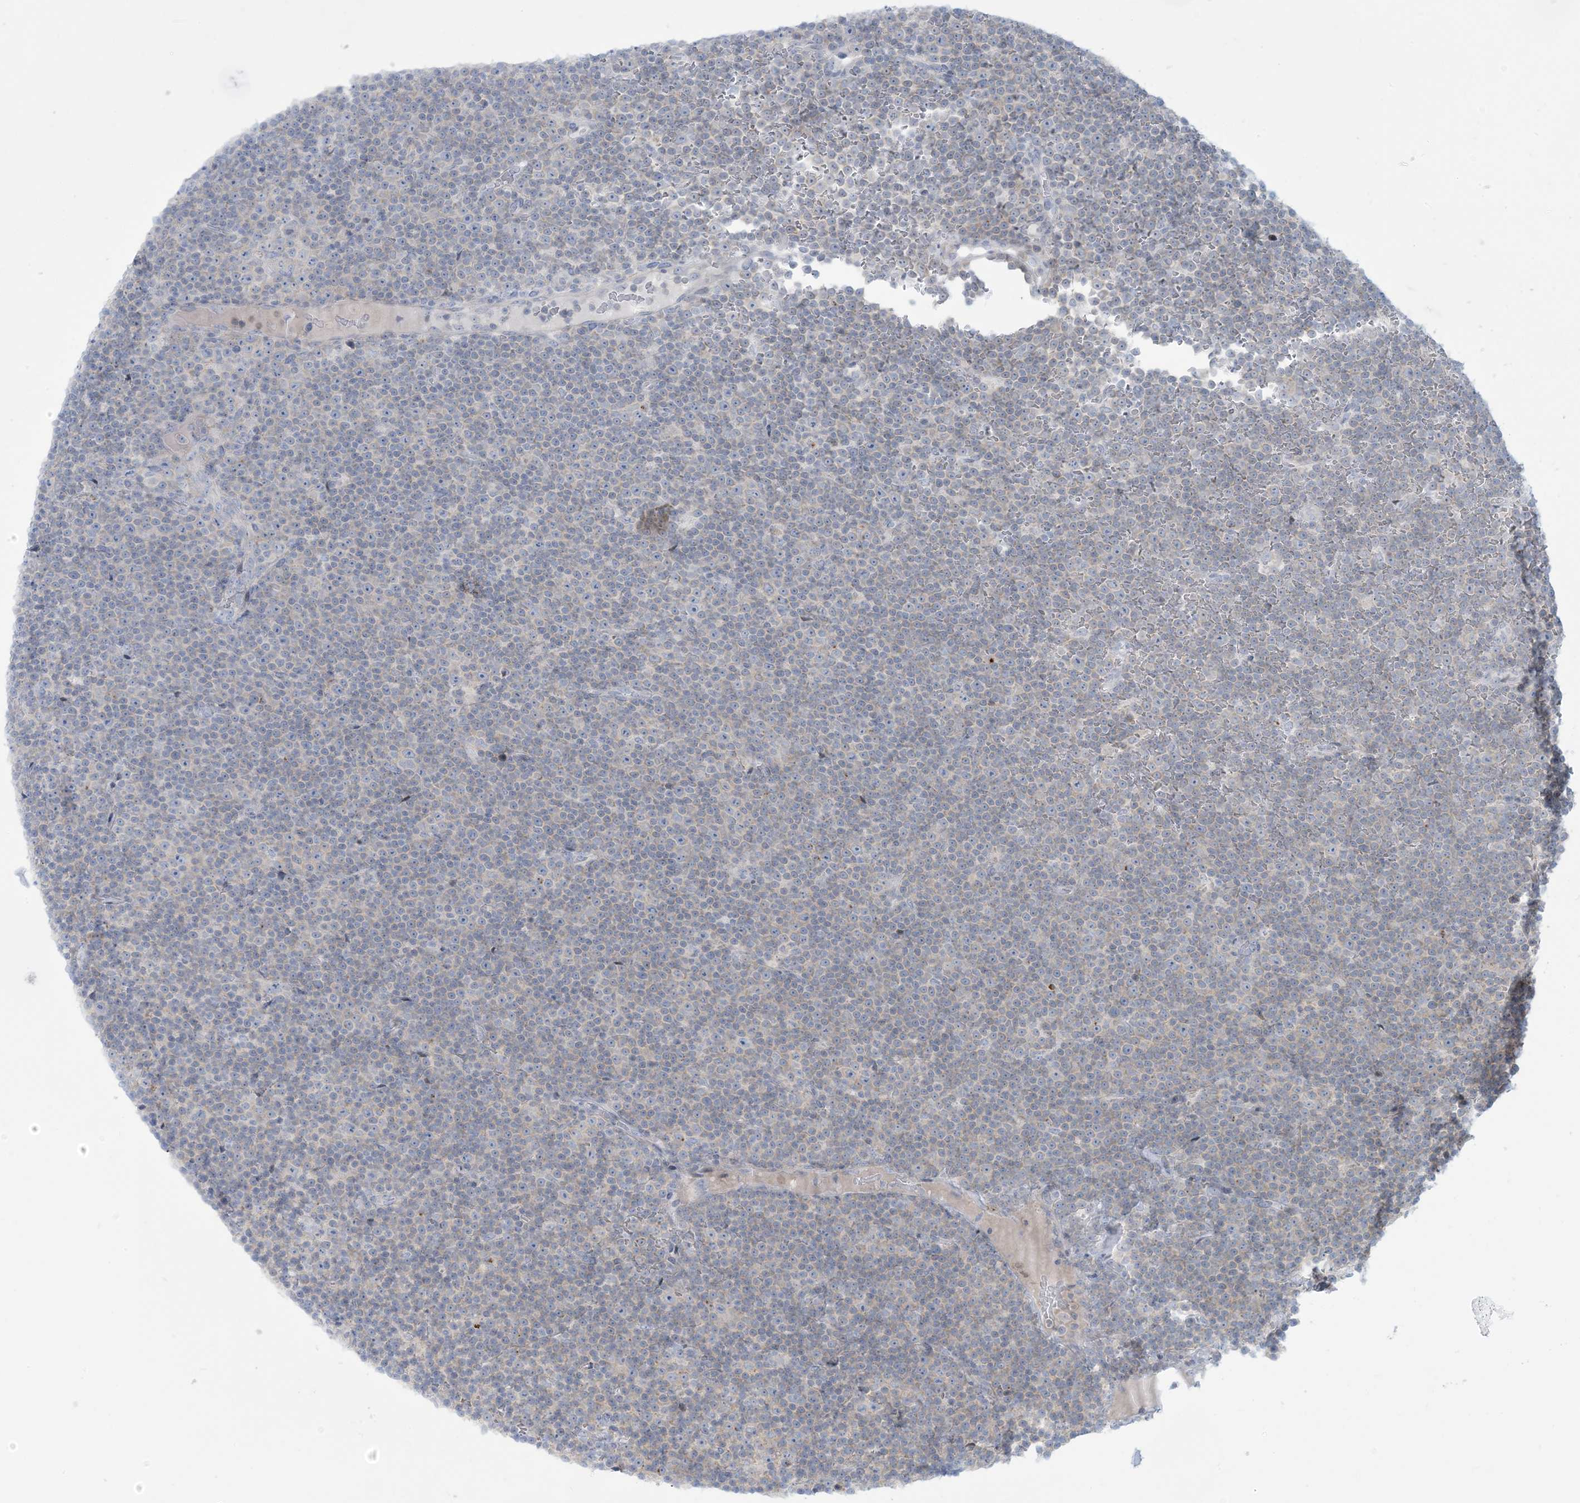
{"staining": {"intensity": "negative", "quantity": "none", "location": "none"}, "tissue": "lymphoma", "cell_type": "Tumor cells", "image_type": "cancer", "snomed": [{"axis": "morphology", "description": "Malignant lymphoma, non-Hodgkin's type, Low grade"}, {"axis": "topography", "description": "Lymph node"}], "caption": "Image shows no protein staining in tumor cells of lymphoma tissue.", "gene": "AFTPH", "patient": {"sex": "female", "age": 67}}